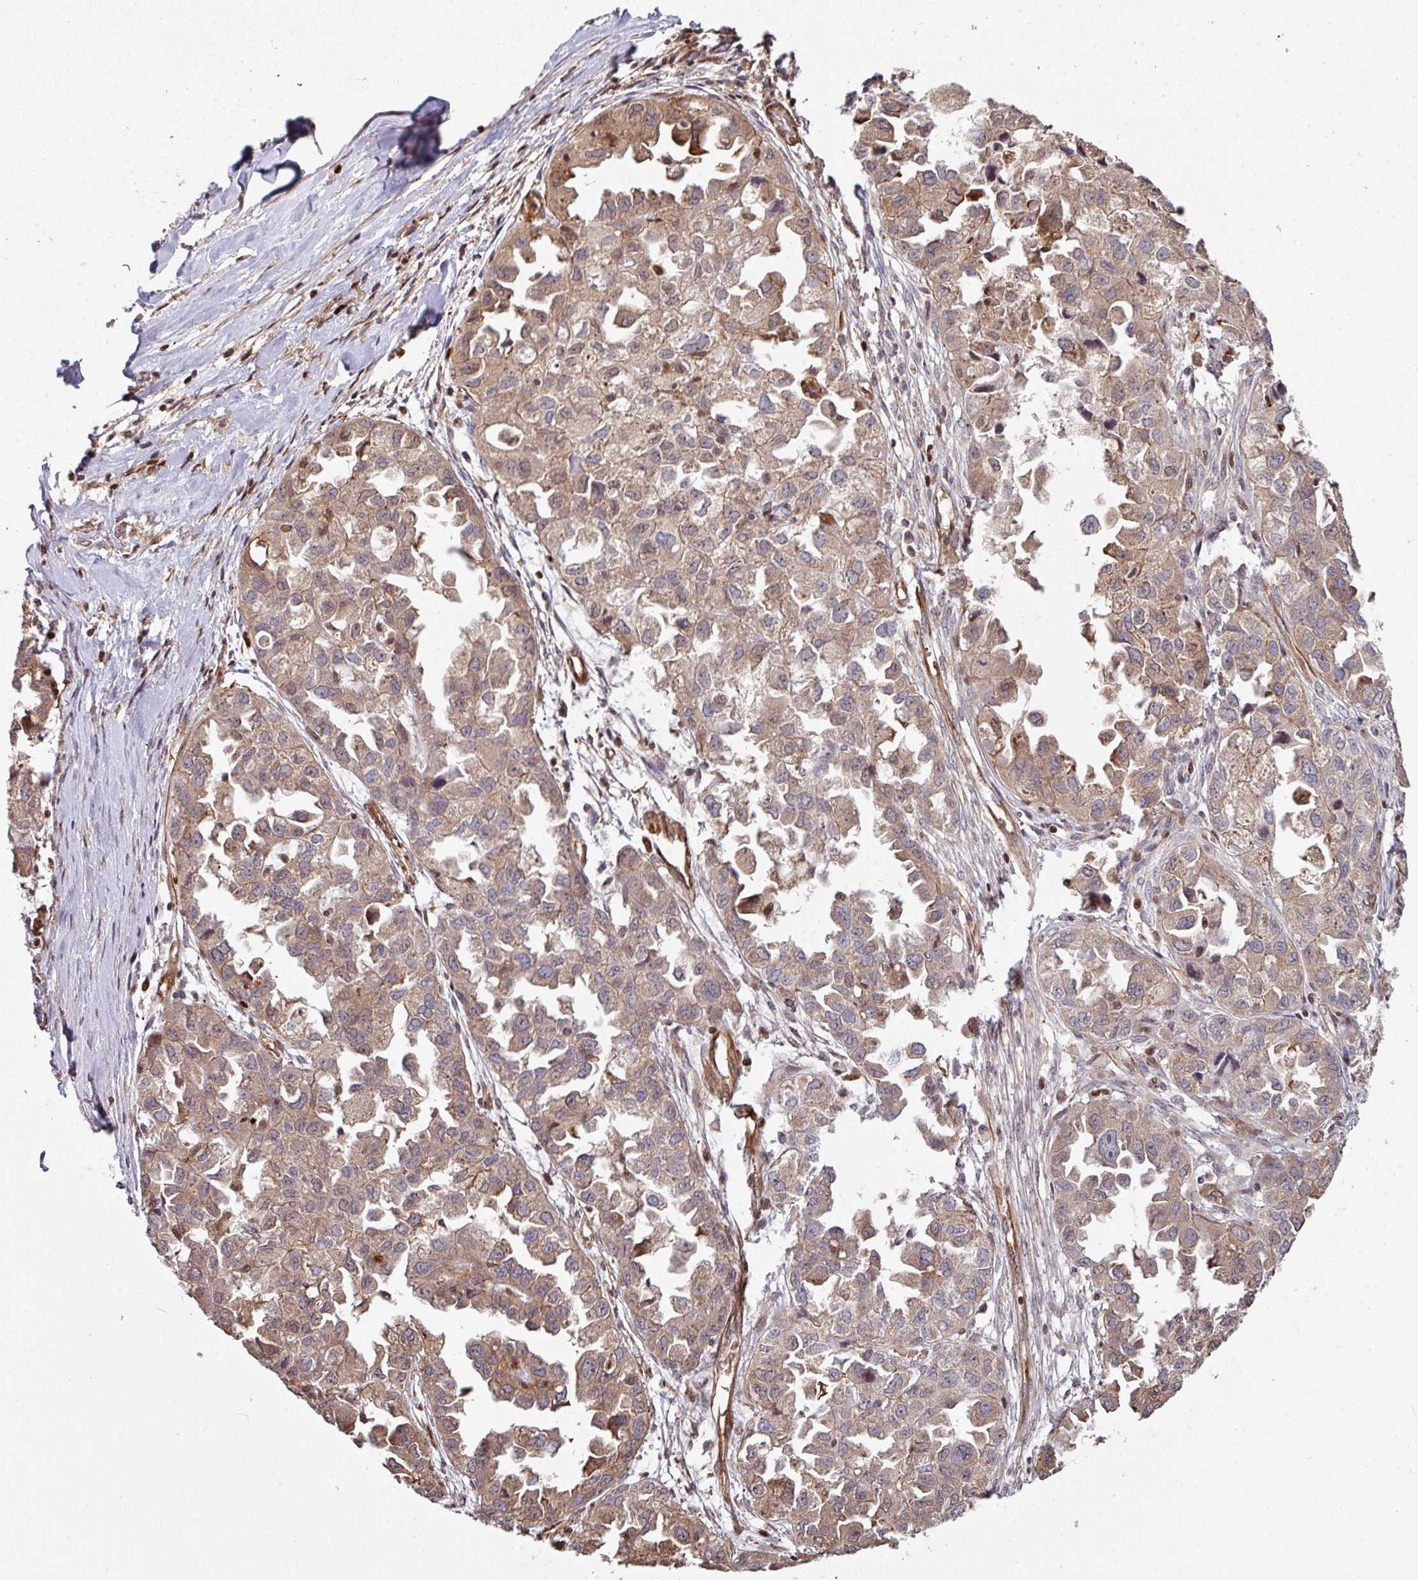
{"staining": {"intensity": "moderate", "quantity": ">75%", "location": "cytoplasmic/membranous"}, "tissue": "ovarian cancer", "cell_type": "Tumor cells", "image_type": "cancer", "snomed": [{"axis": "morphology", "description": "Cystadenocarcinoma, serous, NOS"}, {"axis": "topography", "description": "Ovary"}], "caption": "Tumor cells demonstrate medium levels of moderate cytoplasmic/membranous staining in about >75% of cells in human ovarian cancer (serous cystadenocarcinoma). (DAB IHC with brightfield microscopy, high magnification).", "gene": "ANO9", "patient": {"sex": "female", "age": 84}}